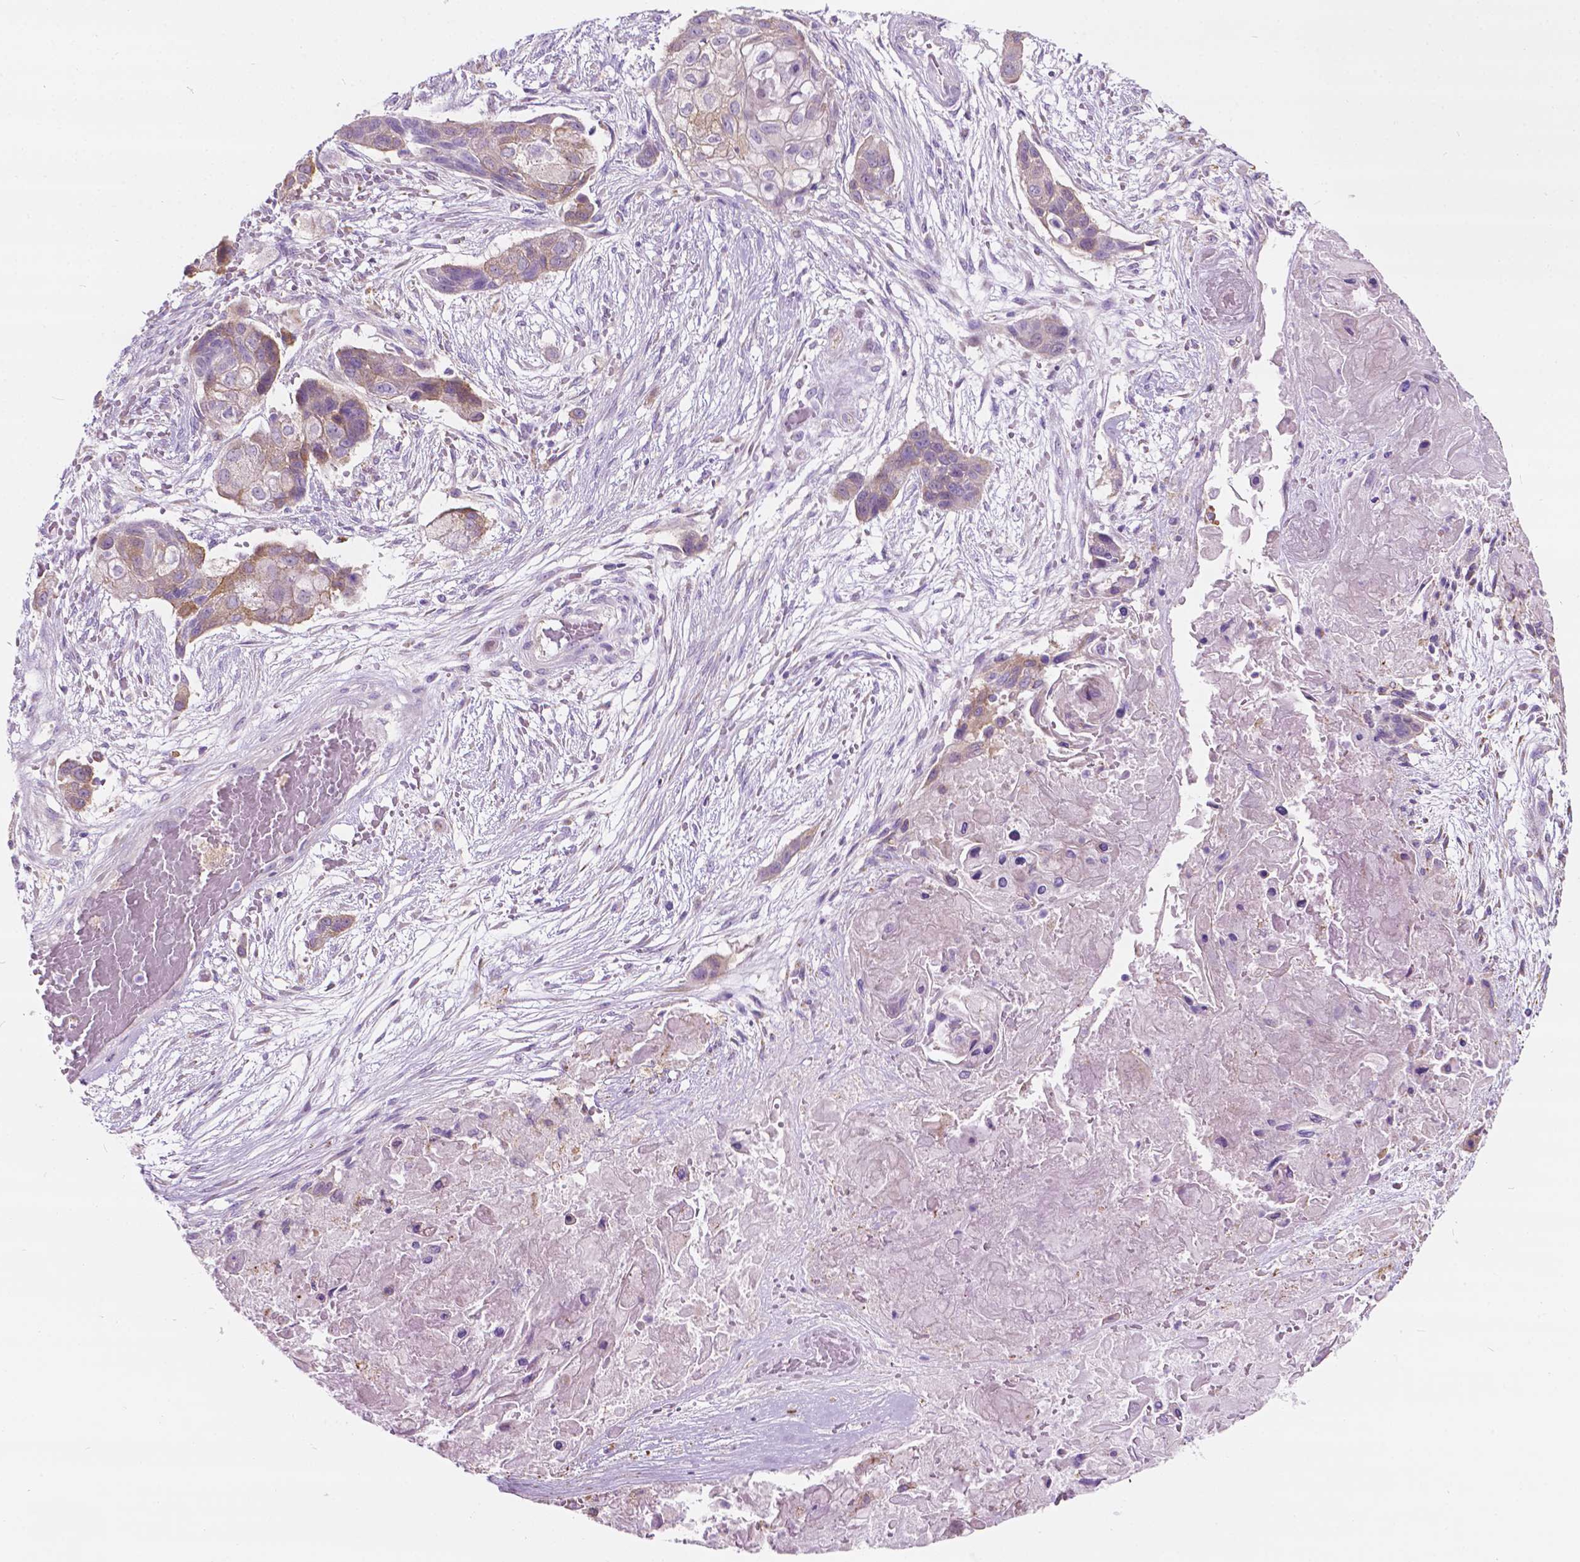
{"staining": {"intensity": "moderate", "quantity": "<25%", "location": "cytoplasmic/membranous"}, "tissue": "lung cancer", "cell_type": "Tumor cells", "image_type": "cancer", "snomed": [{"axis": "morphology", "description": "Squamous cell carcinoma, NOS"}, {"axis": "topography", "description": "Lung"}], "caption": "Immunohistochemical staining of human squamous cell carcinoma (lung) shows low levels of moderate cytoplasmic/membranous protein positivity in about <25% of tumor cells.", "gene": "NOS1AP", "patient": {"sex": "male", "age": 69}}